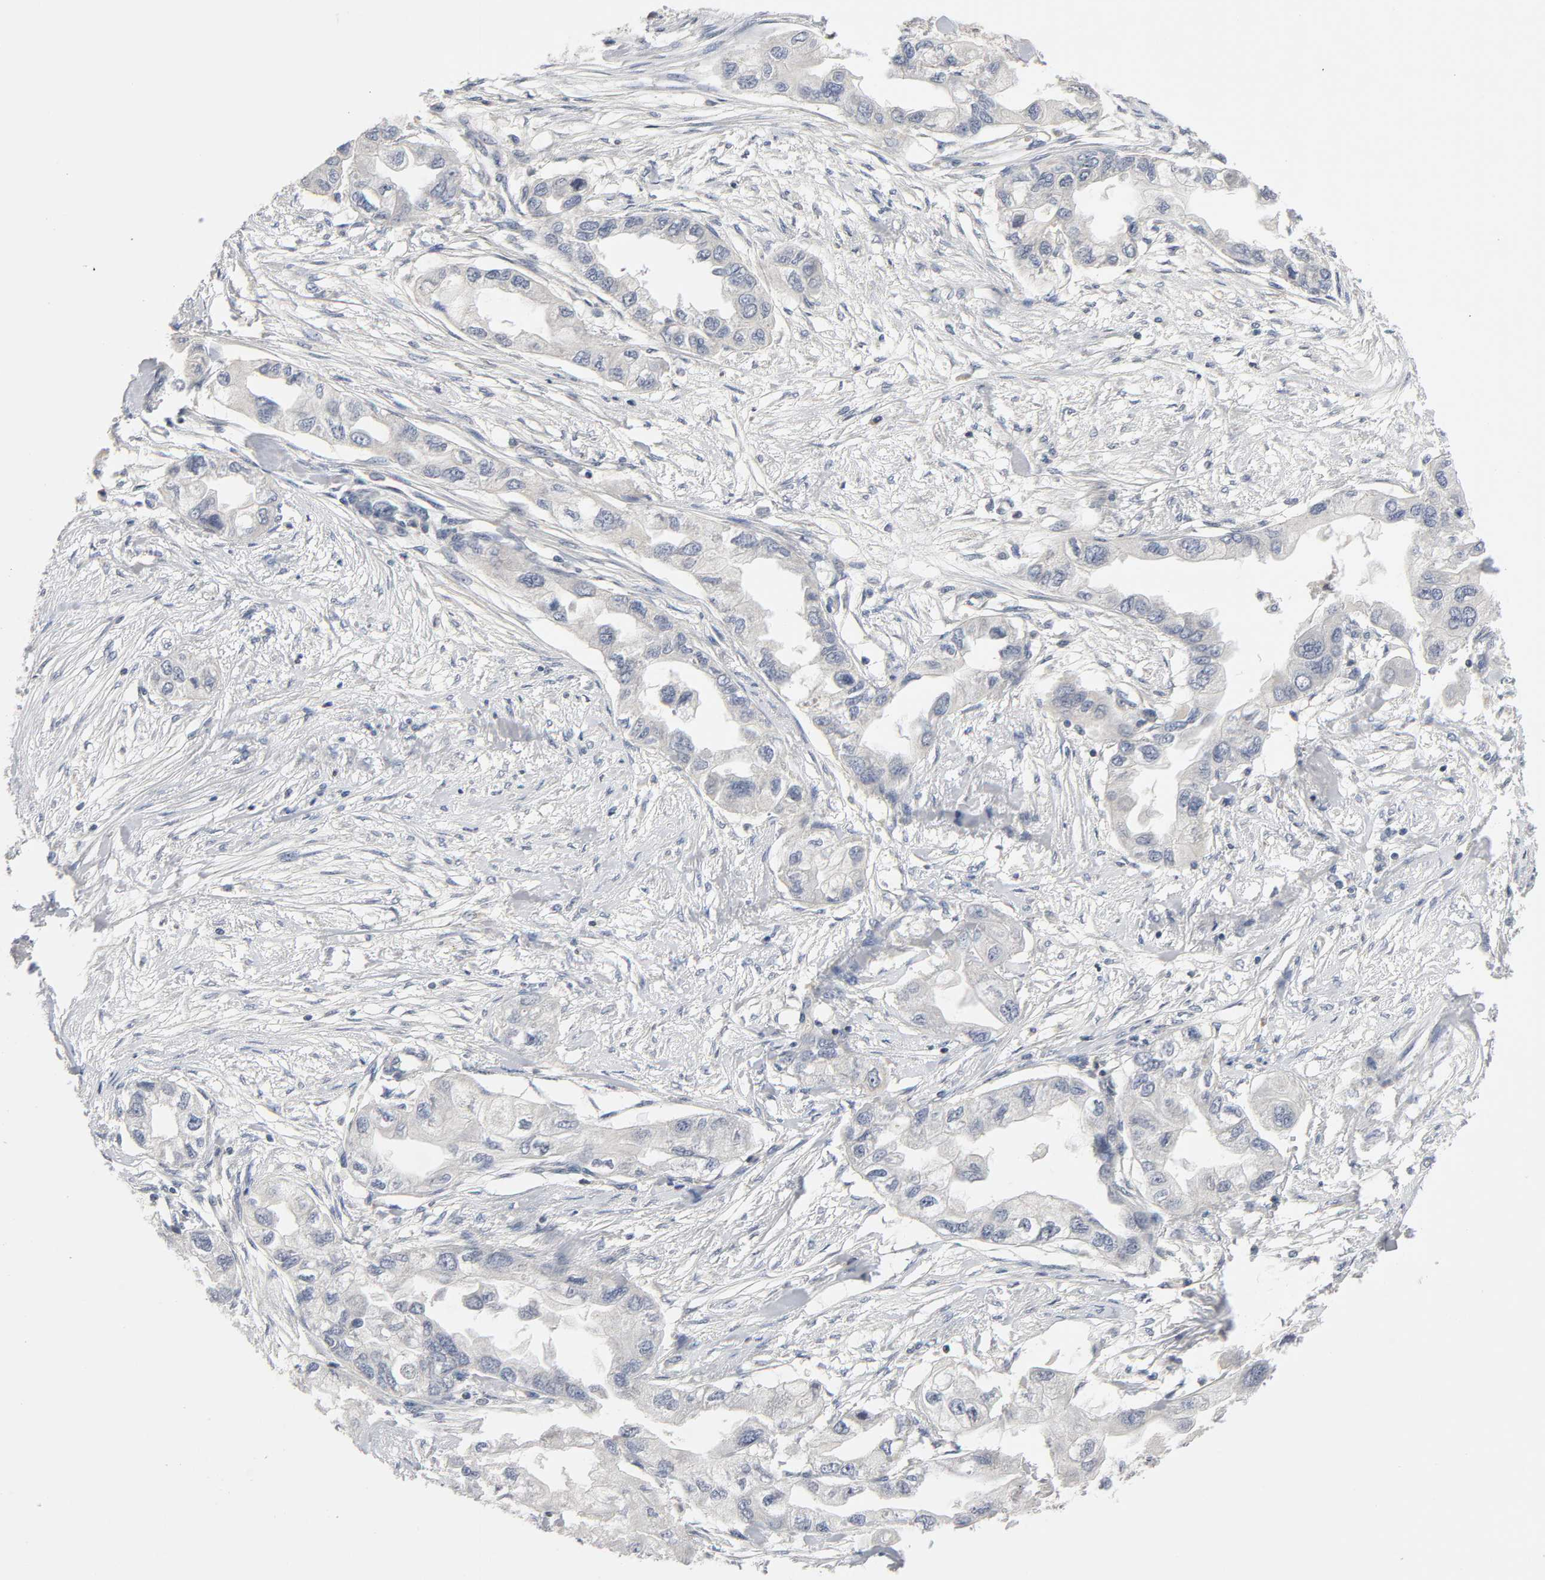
{"staining": {"intensity": "negative", "quantity": "none", "location": "none"}, "tissue": "endometrial cancer", "cell_type": "Tumor cells", "image_type": "cancer", "snomed": [{"axis": "morphology", "description": "Adenocarcinoma, NOS"}, {"axis": "topography", "description": "Endometrium"}], "caption": "This is a photomicrograph of immunohistochemistry staining of endometrial cancer, which shows no expression in tumor cells.", "gene": "NRP1", "patient": {"sex": "female", "age": 67}}